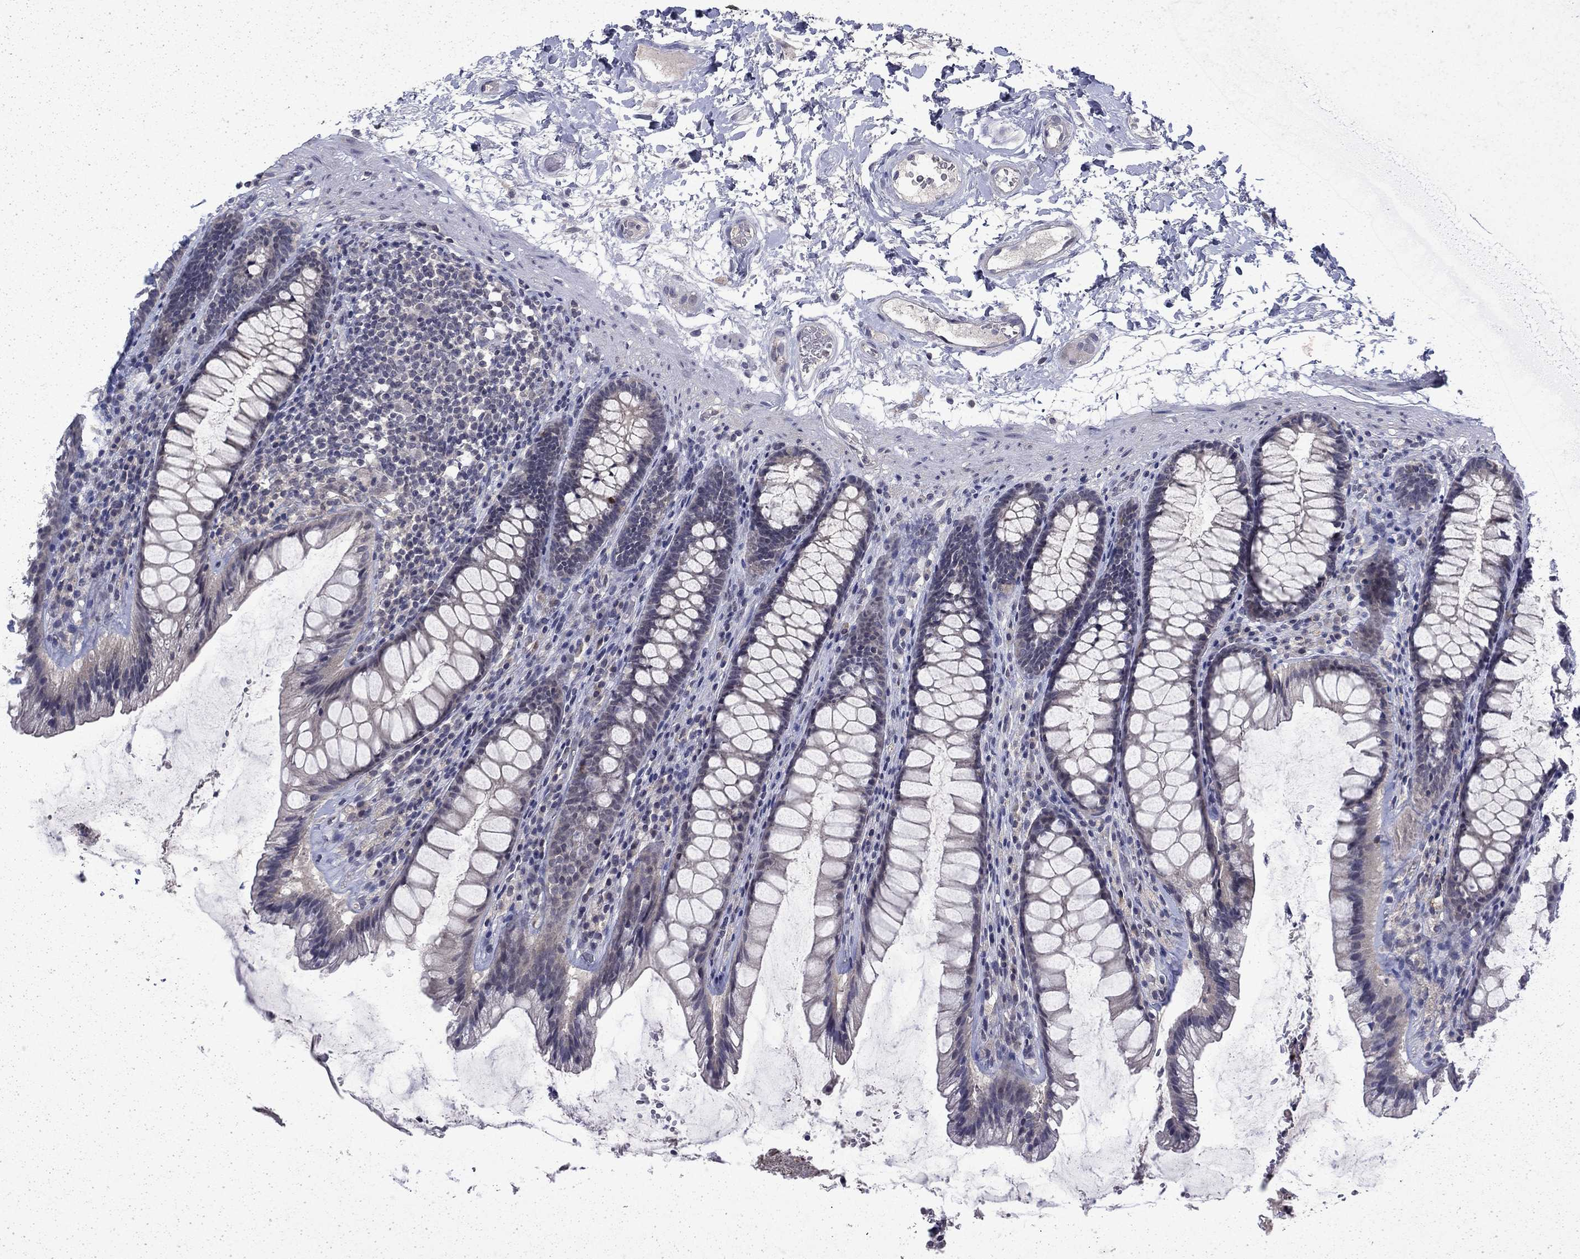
{"staining": {"intensity": "negative", "quantity": "none", "location": "none"}, "tissue": "rectum", "cell_type": "Glandular cells", "image_type": "normal", "snomed": [{"axis": "morphology", "description": "Normal tissue, NOS"}, {"axis": "topography", "description": "Rectum"}], "caption": "A photomicrograph of rectum stained for a protein reveals no brown staining in glandular cells. (Brightfield microscopy of DAB (3,3'-diaminobenzidine) IHC at high magnification).", "gene": "CHAT", "patient": {"sex": "male", "age": 72}}